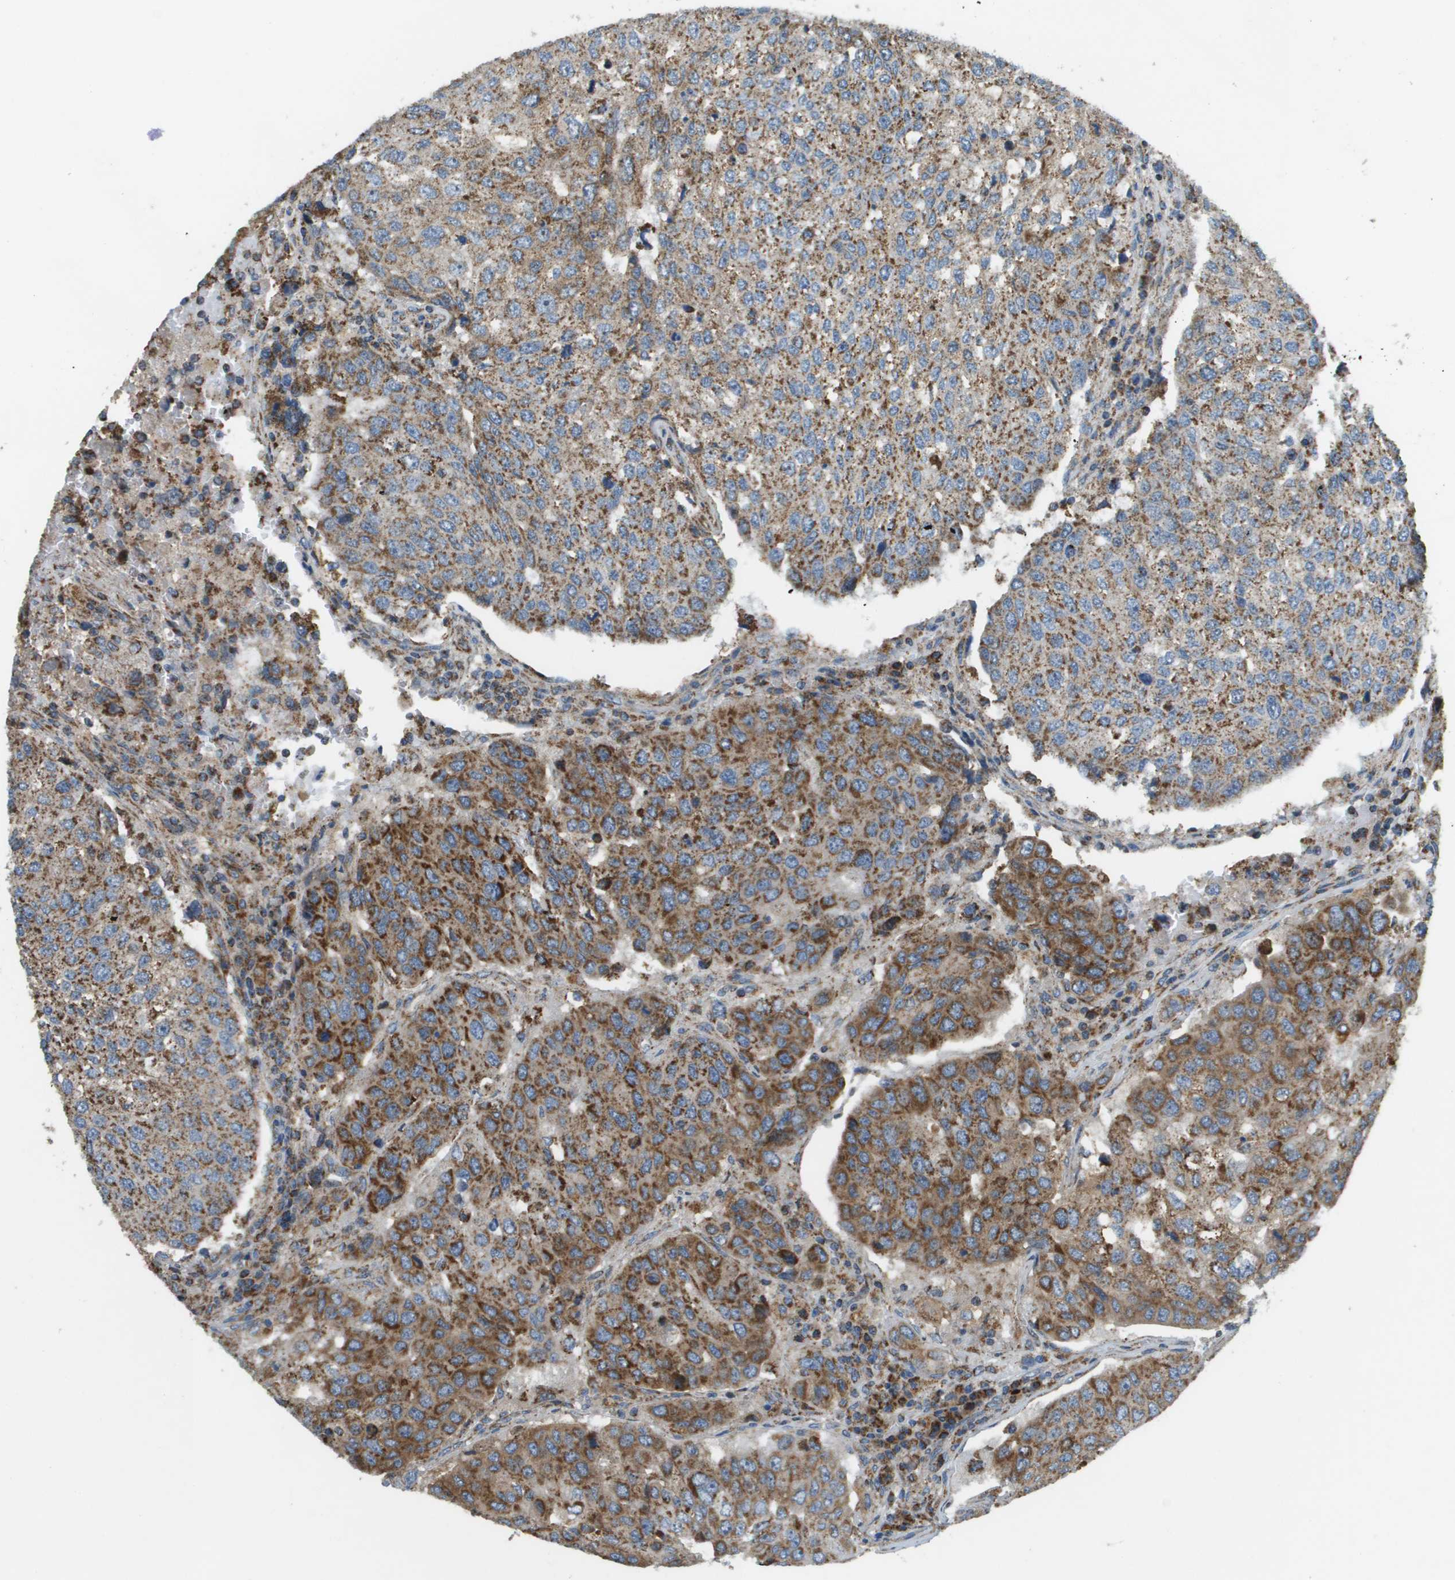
{"staining": {"intensity": "strong", "quantity": ">75%", "location": "cytoplasmic/membranous"}, "tissue": "urothelial cancer", "cell_type": "Tumor cells", "image_type": "cancer", "snomed": [{"axis": "morphology", "description": "Urothelial carcinoma, High grade"}, {"axis": "topography", "description": "Lymph node"}, {"axis": "topography", "description": "Urinary bladder"}], "caption": "The image shows a brown stain indicating the presence of a protein in the cytoplasmic/membranous of tumor cells in urothelial carcinoma (high-grade).", "gene": "NRK", "patient": {"sex": "male", "age": 51}}